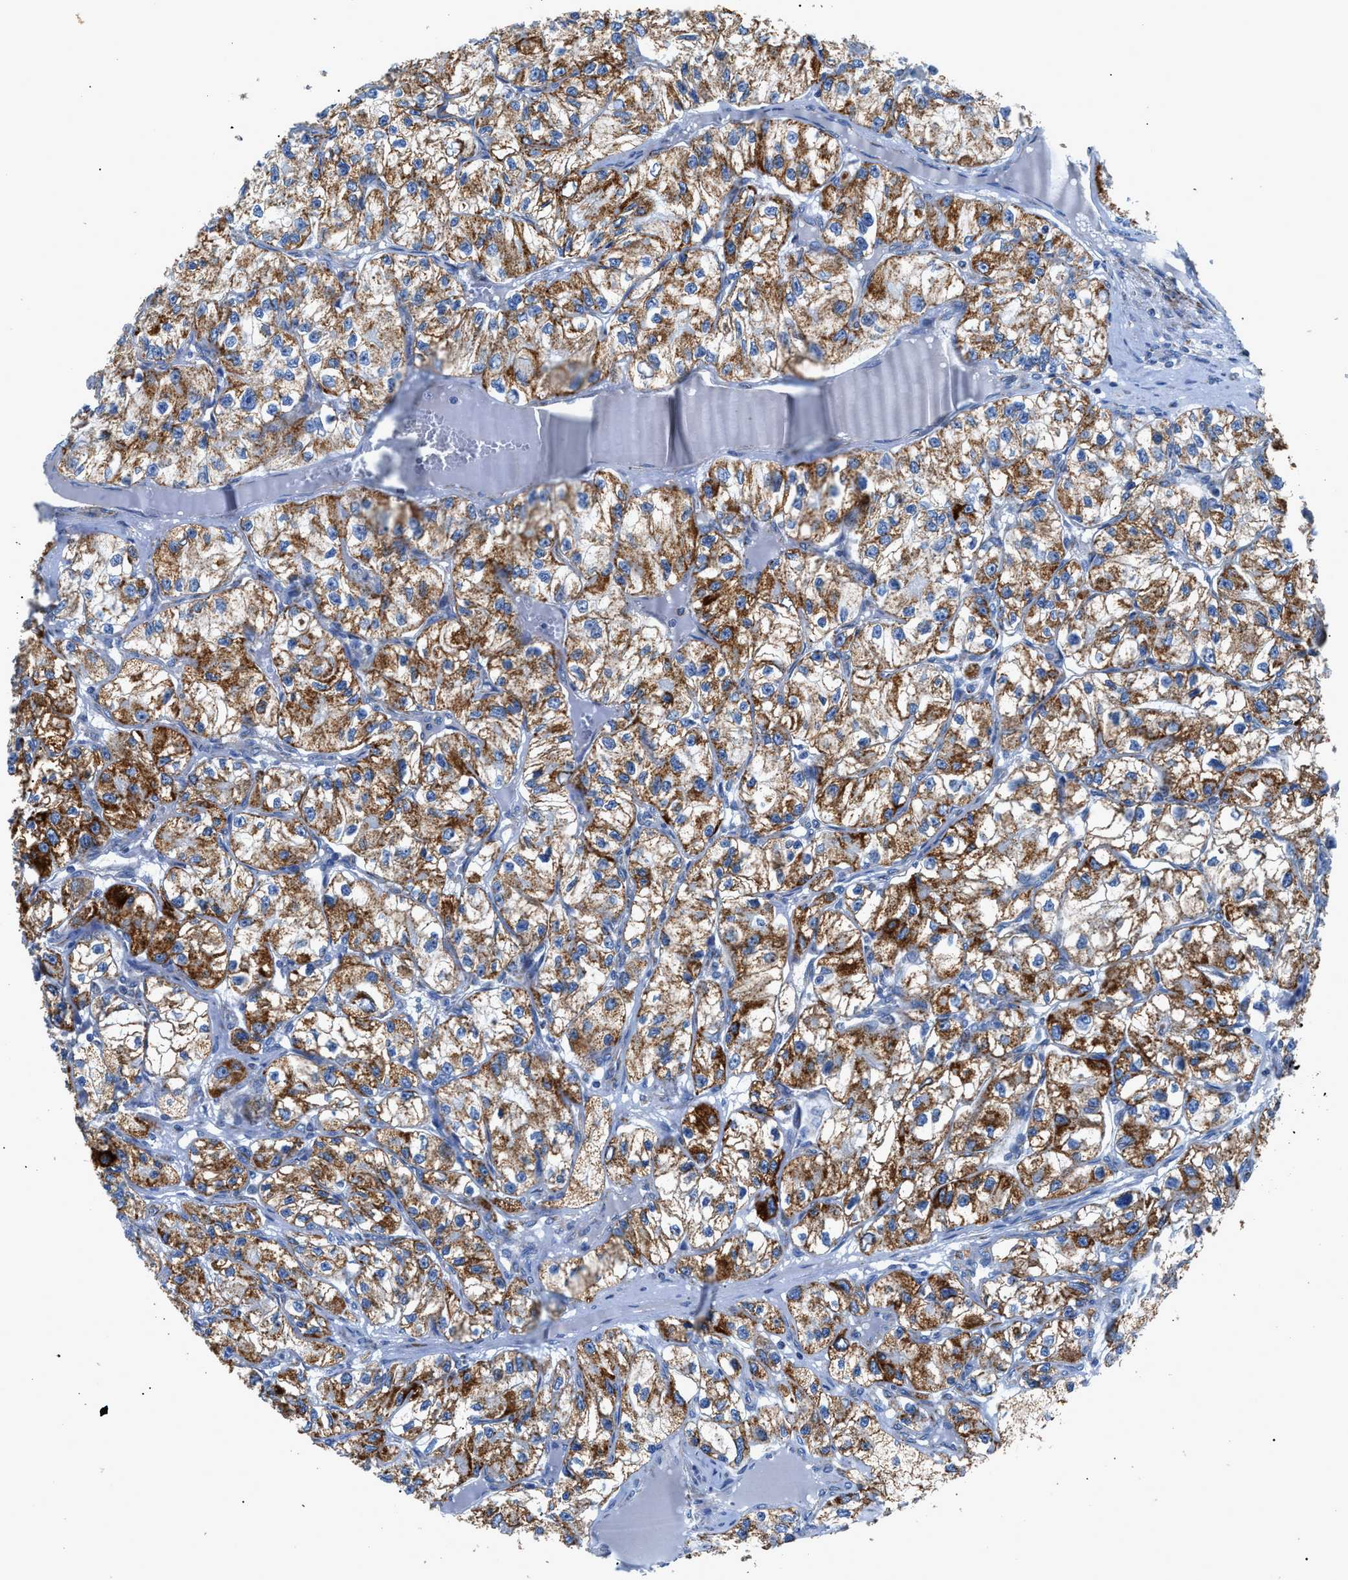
{"staining": {"intensity": "strong", "quantity": ">75%", "location": "cytoplasmic/membranous"}, "tissue": "renal cancer", "cell_type": "Tumor cells", "image_type": "cancer", "snomed": [{"axis": "morphology", "description": "Adenocarcinoma, NOS"}, {"axis": "topography", "description": "Kidney"}], "caption": "Protein expression analysis of human adenocarcinoma (renal) reveals strong cytoplasmic/membranous positivity in approximately >75% of tumor cells. (IHC, brightfield microscopy, high magnification).", "gene": "ZDHHC3", "patient": {"sex": "female", "age": 57}}